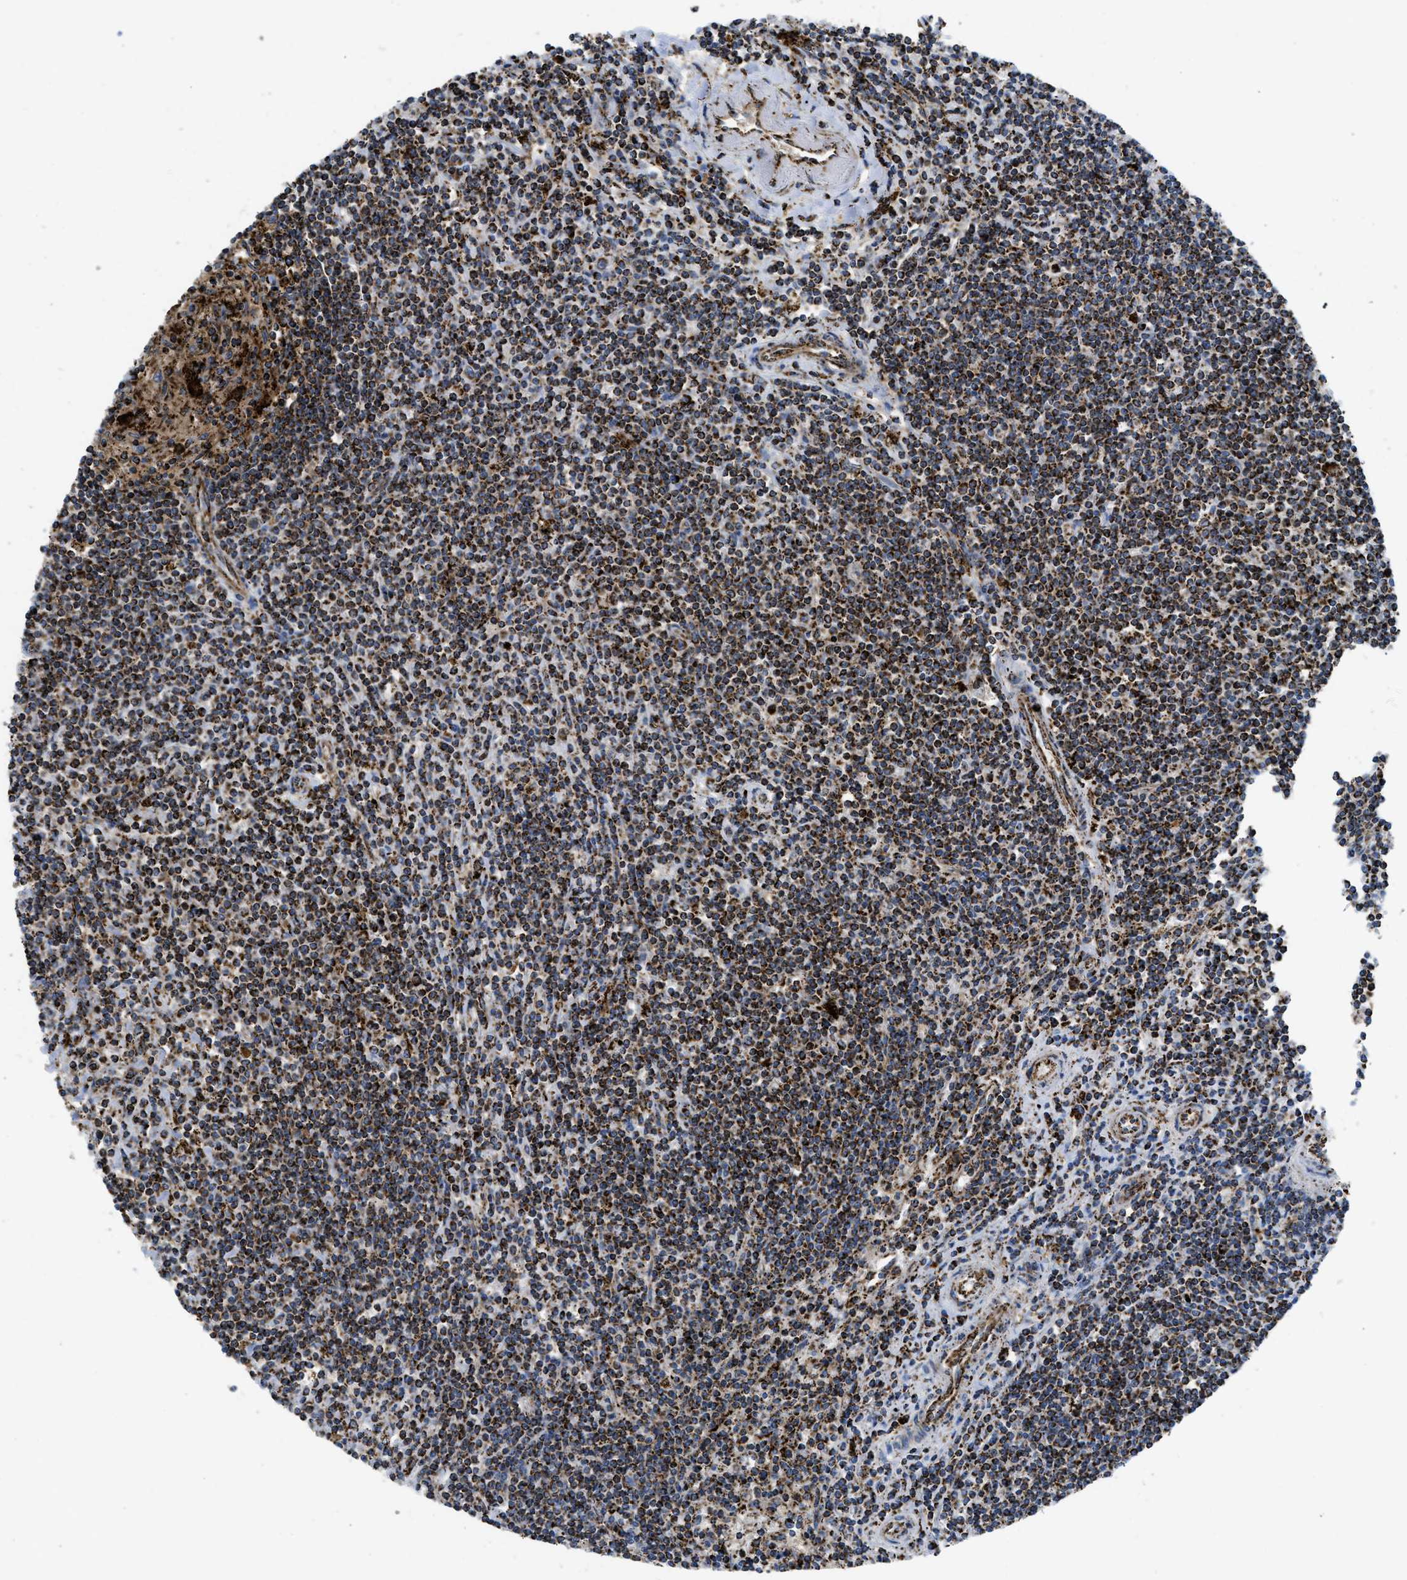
{"staining": {"intensity": "strong", "quantity": ">75%", "location": "cytoplasmic/membranous"}, "tissue": "lymphoma", "cell_type": "Tumor cells", "image_type": "cancer", "snomed": [{"axis": "morphology", "description": "Malignant lymphoma, non-Hodgkin's type, Low grade"}, {"axis": "topography", "description": "Spleen"}], "caption": "The photomicrograph demonstrates staining of lymphoma, revealing strong cytoplasmic/membranous protein positivity (brown color) within tumor cells.", "gene": "SQOR", "patient": {"sex": "male", "age": 76}}